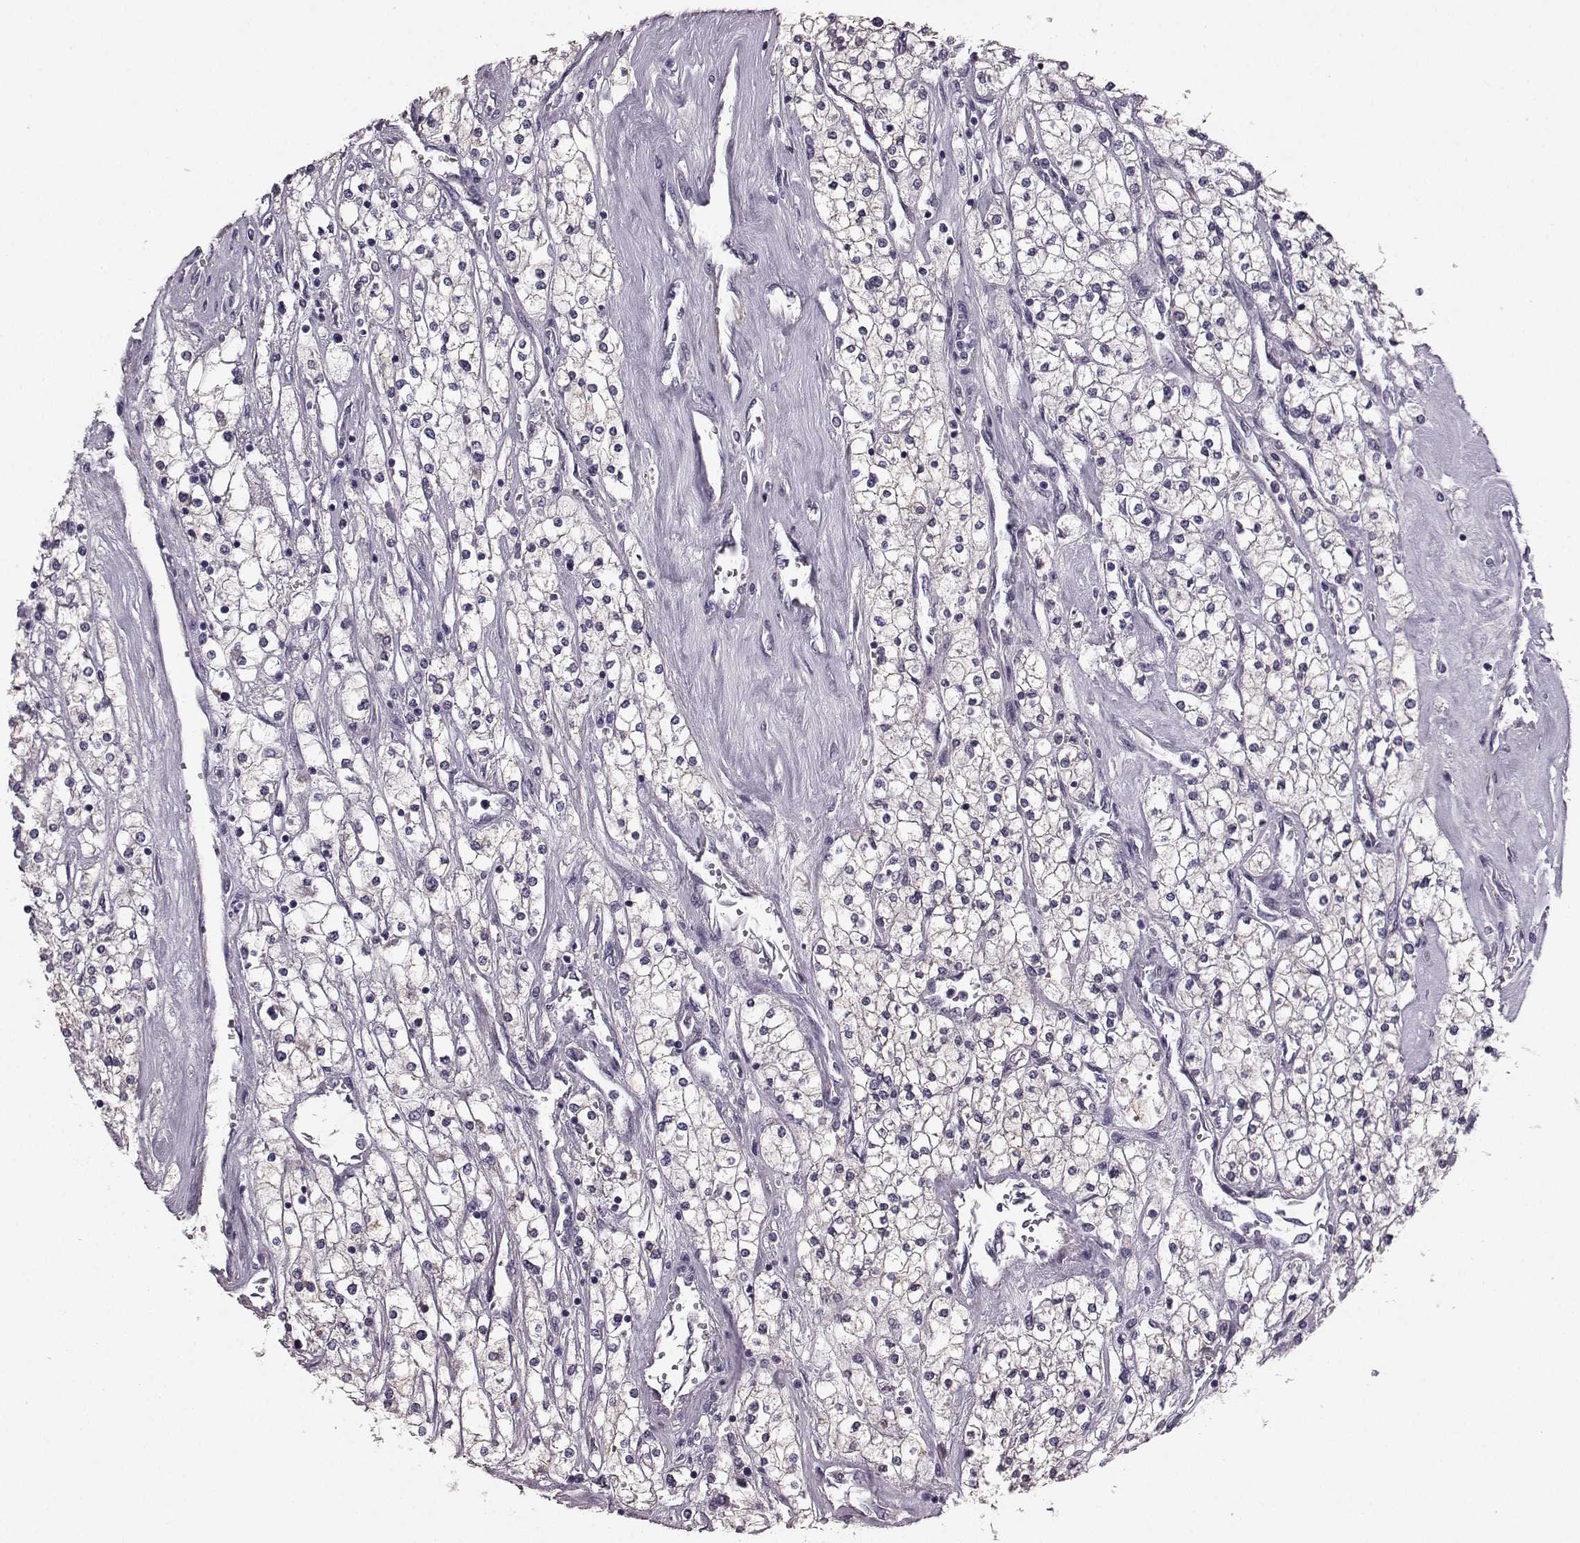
{"staining": {"intensity": "negative", "quantity": "none", "location": "none"}, "tissue": "renal cancer", "cell_type": "Tumor cells", "image_type": "cancer", "snomed": [{"axis": "morphology", "description": "Adenocarcinoma, NOS"}, {"axis": "topography", "description": "Kidney"}], "caption": "The image displays no significant expression in tumor cells of adenocarcinoma (renal).", "gene": "GRK1", "patient": {"sex": "male", "age": 80}}